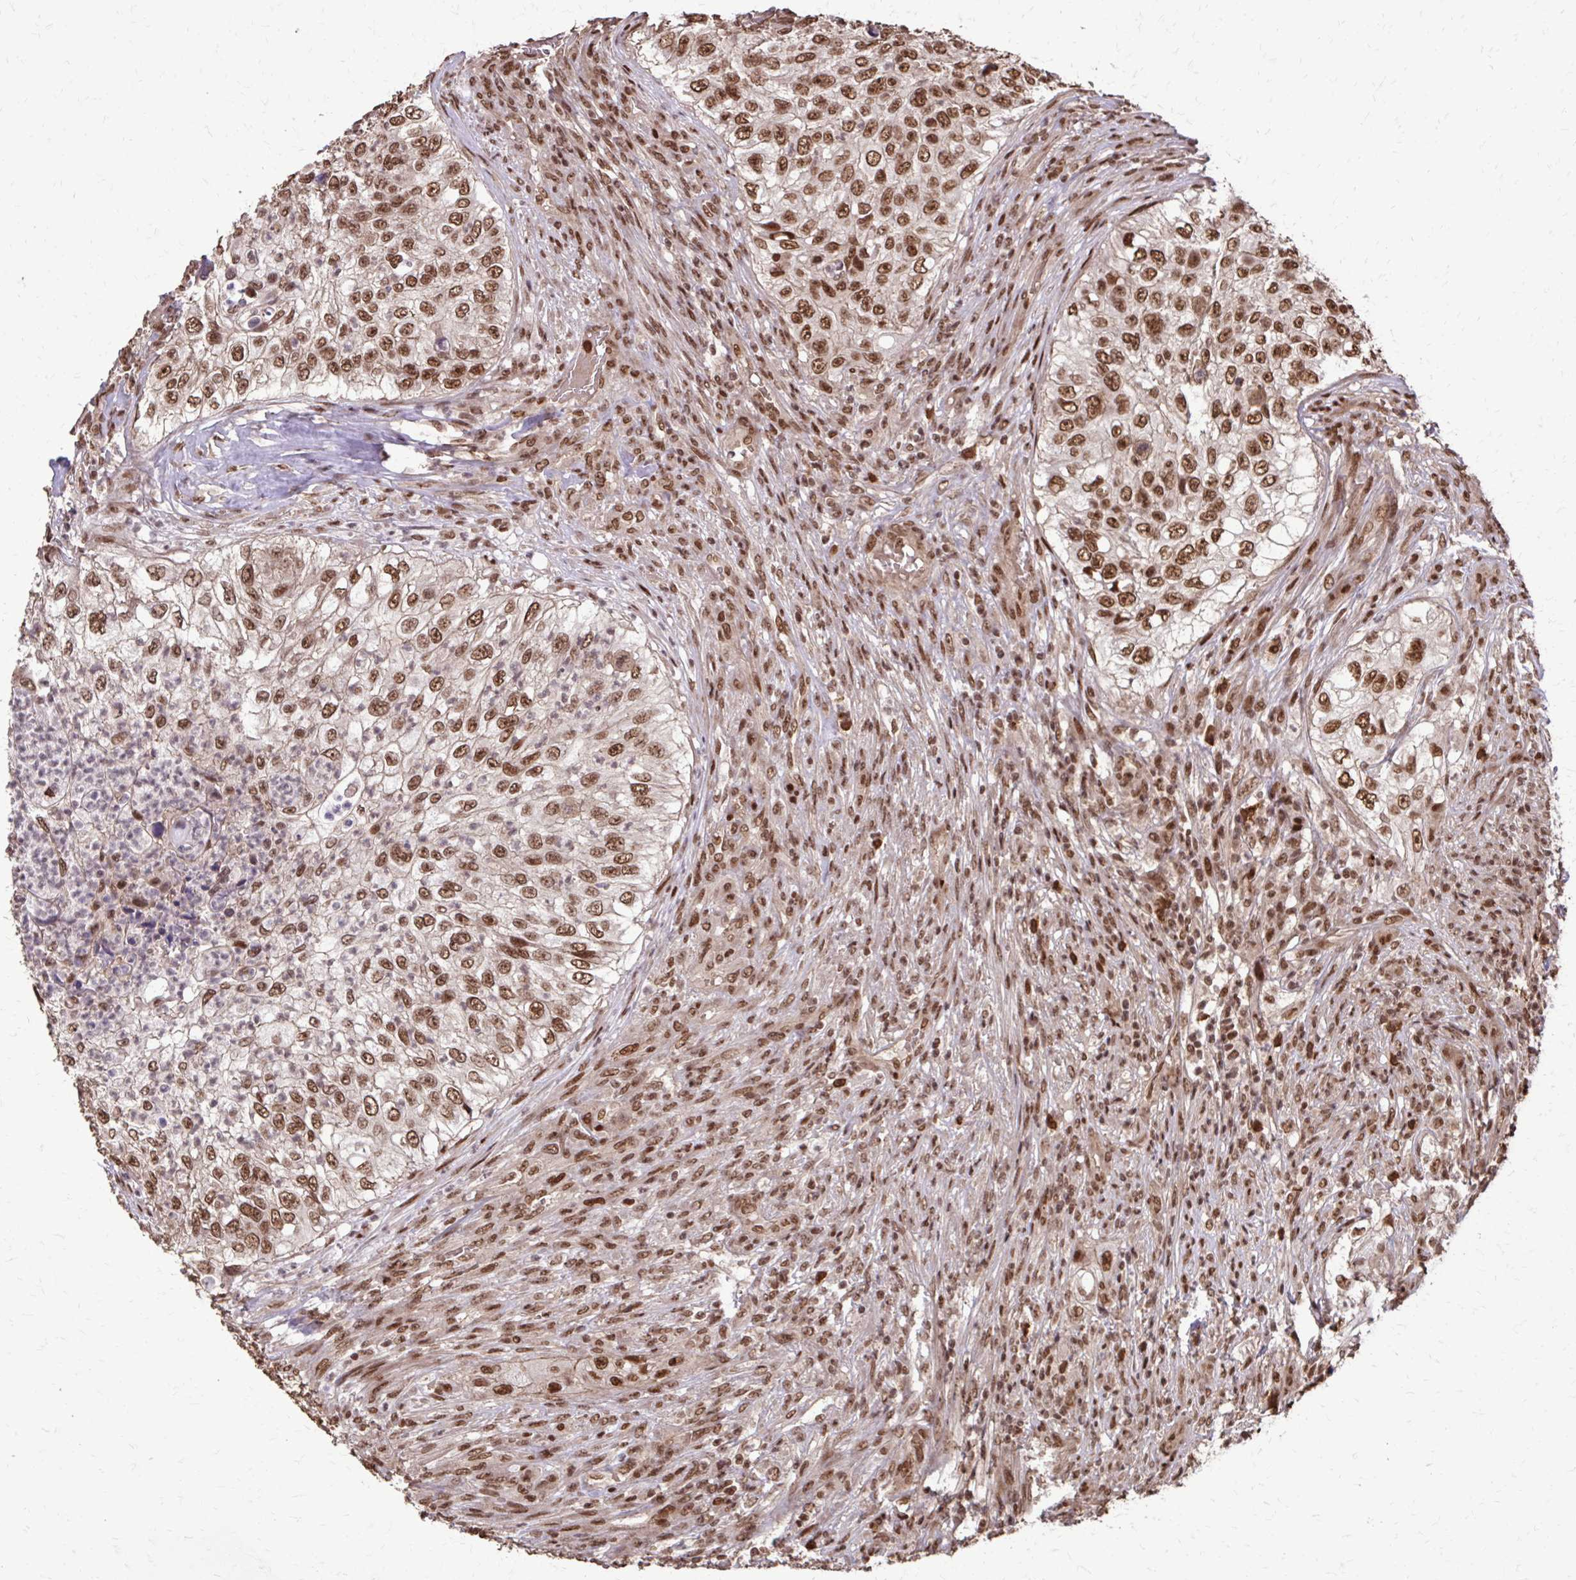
{"staining": {"intensity": "moderate", "quantity": ">75%", "location": "nuclear"}, "tissue": "urothelial cancer", "cell_type": "Tumor cells", "image_type": "cancer", "snomed": [{"axis": "morphology", "description": "Urothelial carcinoma, High grade"}, {"axis": "topography", "description": "Urinary bladder"}], "caption": "High-grade urothelial carcinoma stained for a protein exhibits moderate nuclear positivity in tumor cells.", "gene": "SS18", "patient": {"sex": "female", "age": 60}}